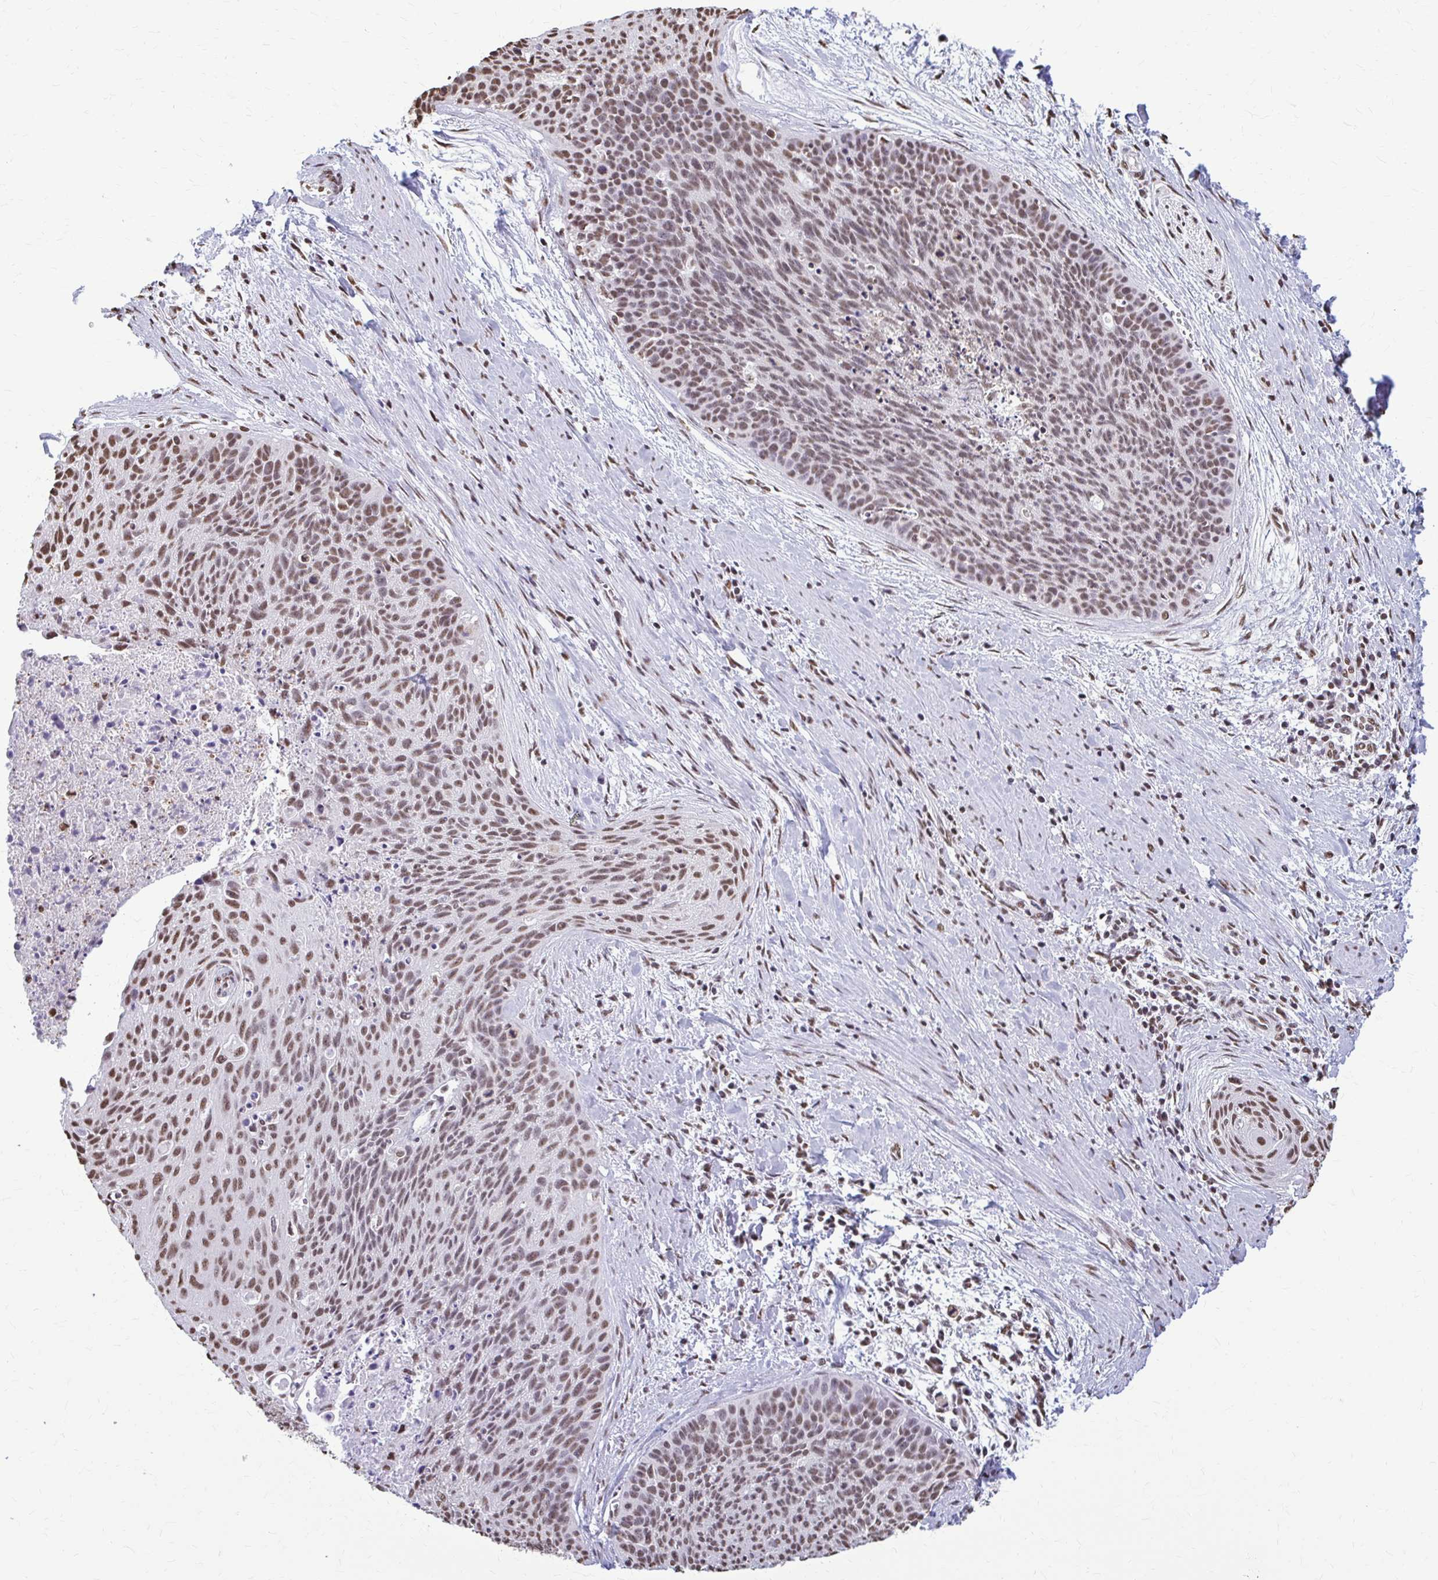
{"staining": {"intensity": "moderate", "quantity": ">75%", "location": "nuclear"}, "tissue": "cervical cancer", "cell_type": "Tumor cells", "image_type": "cancer", "snomed": [{"axis": "morphology", "description": "Squamous cell carcinoma, NOS"}, {"axis": "topography", "description": "Cervix"}], "caption": "Protein expression analysis of human squamous cell carcinoma (cervical) reveals moderate nuclear expression in approximately >75% of tumor cells.", "gene": "SNRPA", "patient": {"sex": "female", "age": 55}}